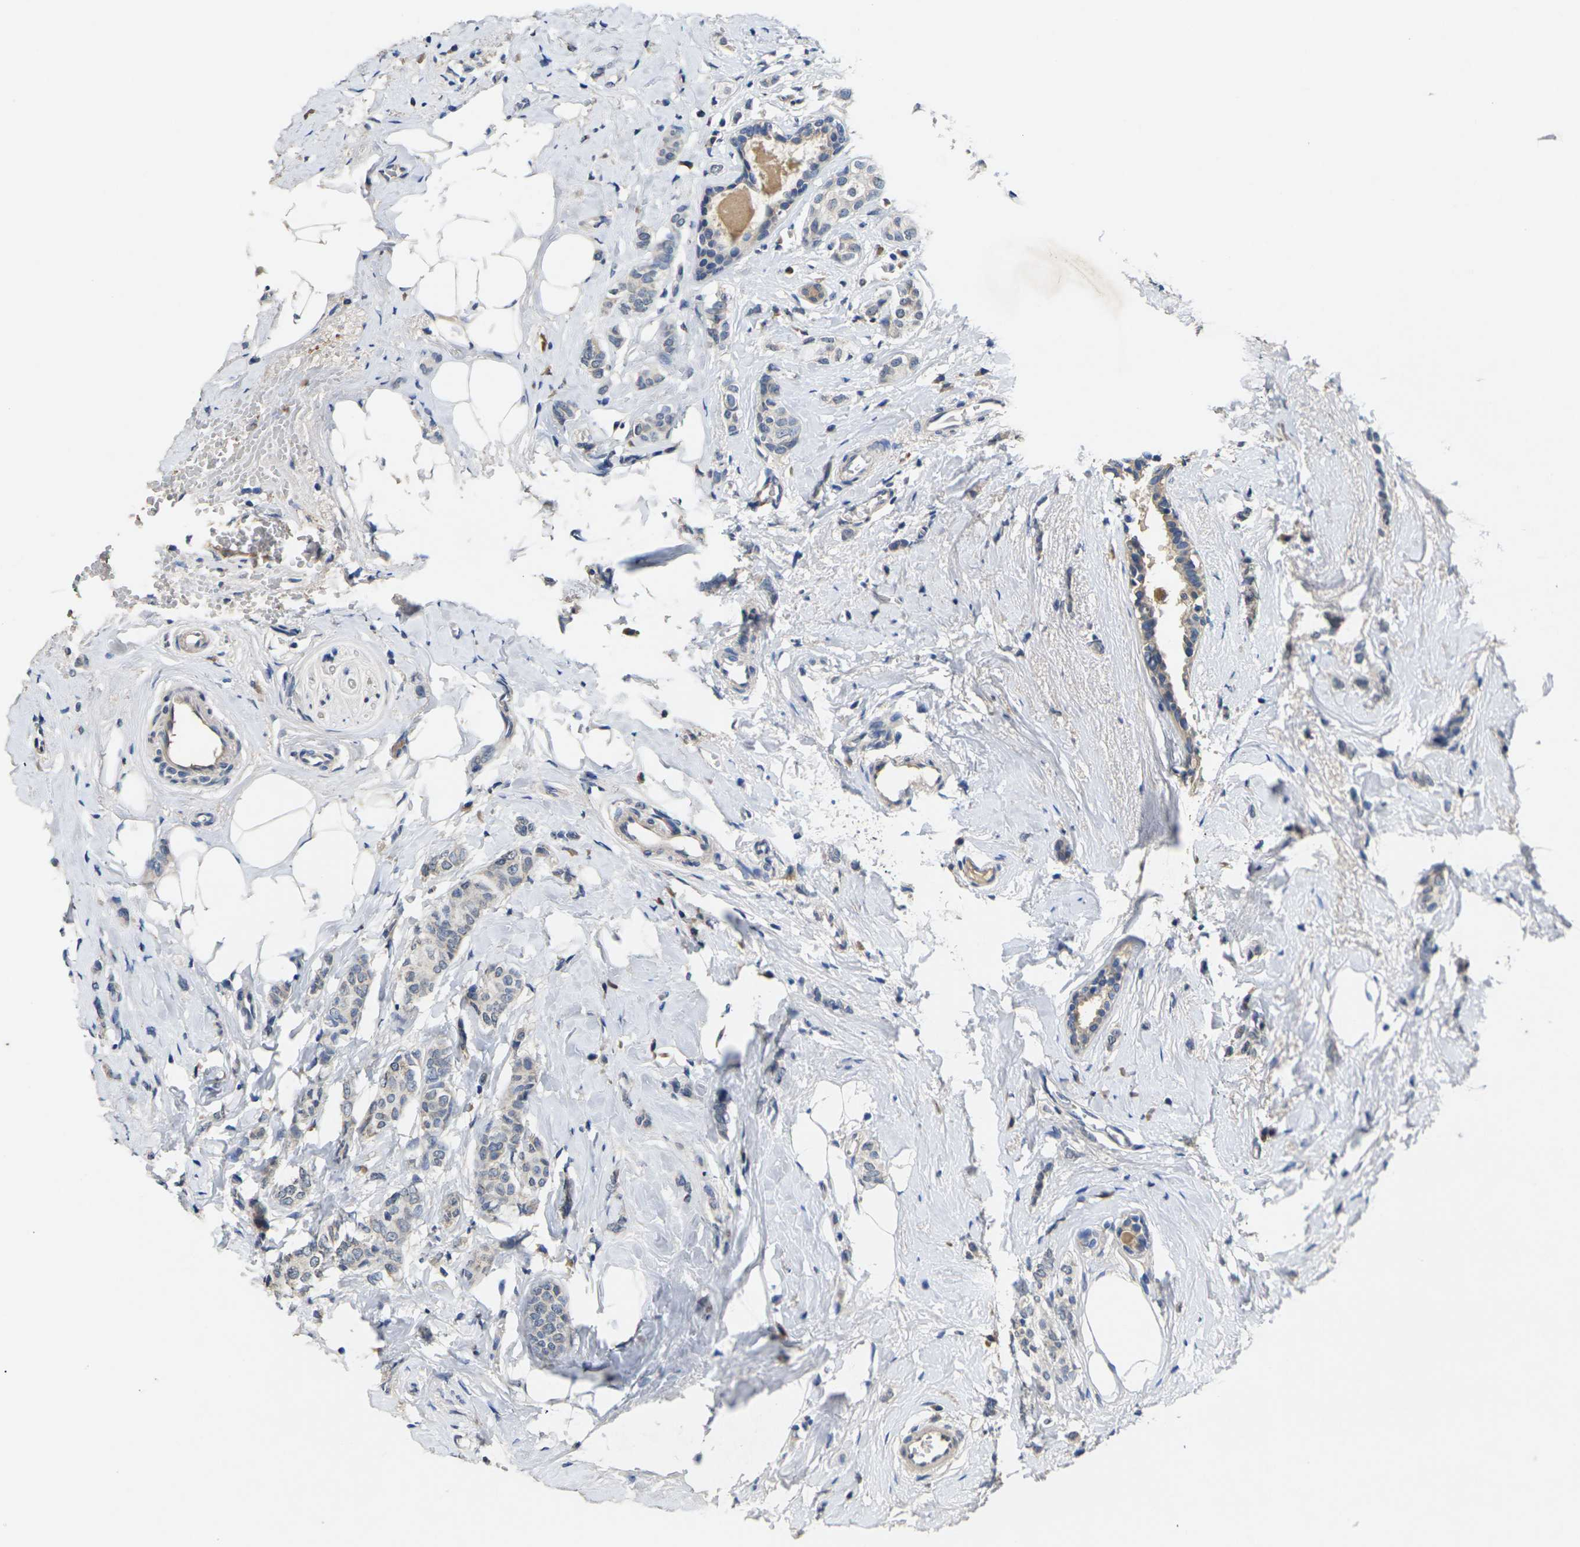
{"staining": {"intensity": "negative", "quantity": "none", "location": "none"}, "tissue": "breast cancer", "cell_type": "Tumor cells", "image_type": "cancer", "snomed": [{"axis": "morphology", "description": "Lobular carcinoma"}, {"axis": "topography", "description": "Breast"}], "caption": "Tumor cells are negative for protein expression in human breast lobular carcinoma.", "gene": "SLC2A2", "patient": {"sex": "female", "age": 60}}